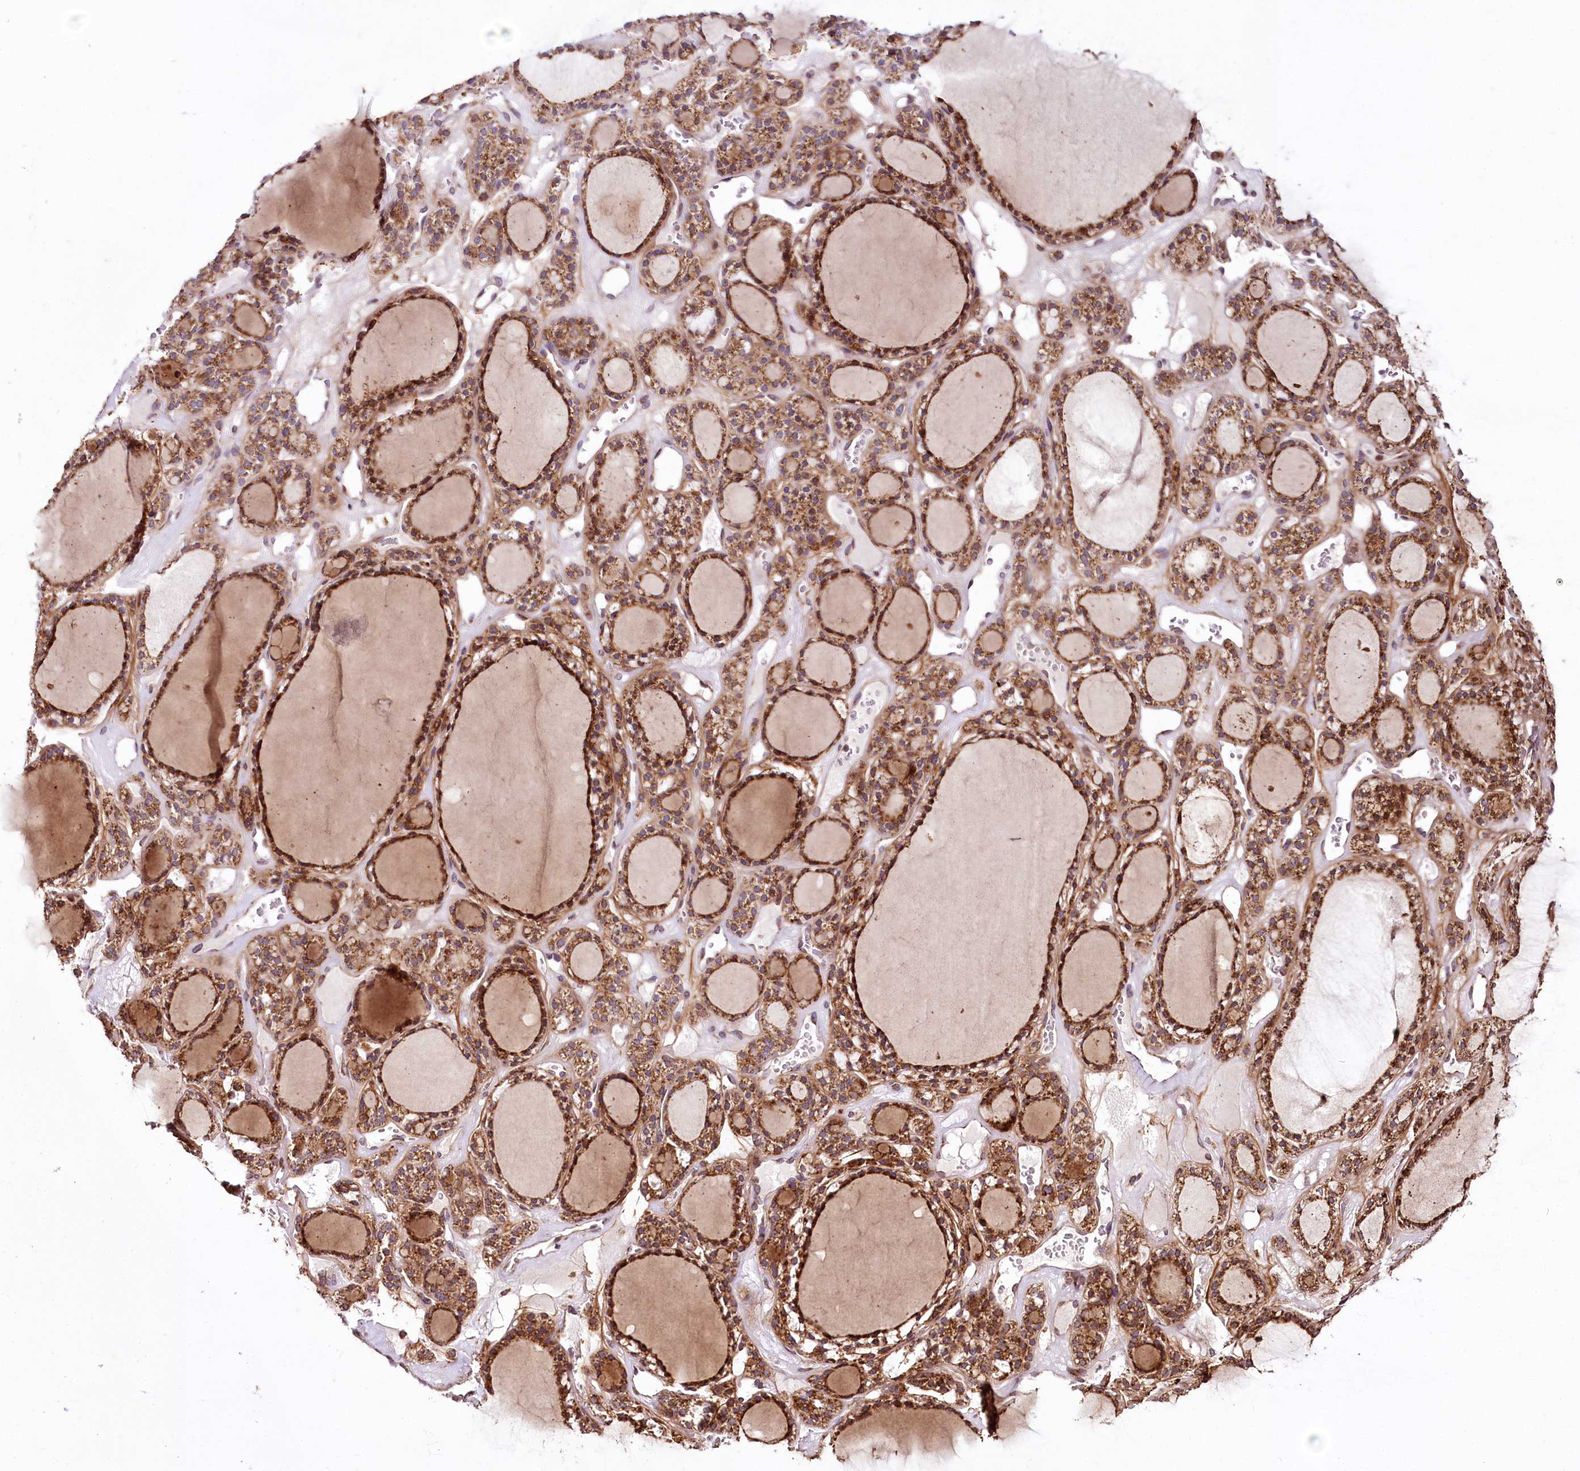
{"staining": {"intensity": "strong", "quantity": ">75%", "location": "cytoplasmic/membranous"}, "tissue": "thyroid gland", "cell_type": "Glandular cells", "image_type": "normal", "snomed": [{"axis": "morphology", "description": "Normal tissue, NOS"}, {"axis": "topography", "description": "Thyroid gland"}], "caption": "A brown stain labels strong cytoplasmic/membranous positivity of a protein in glandular cells of benign thyroid gland.", "gene": "RAB7A", "patient": {"sex": "female", "age": 28}}